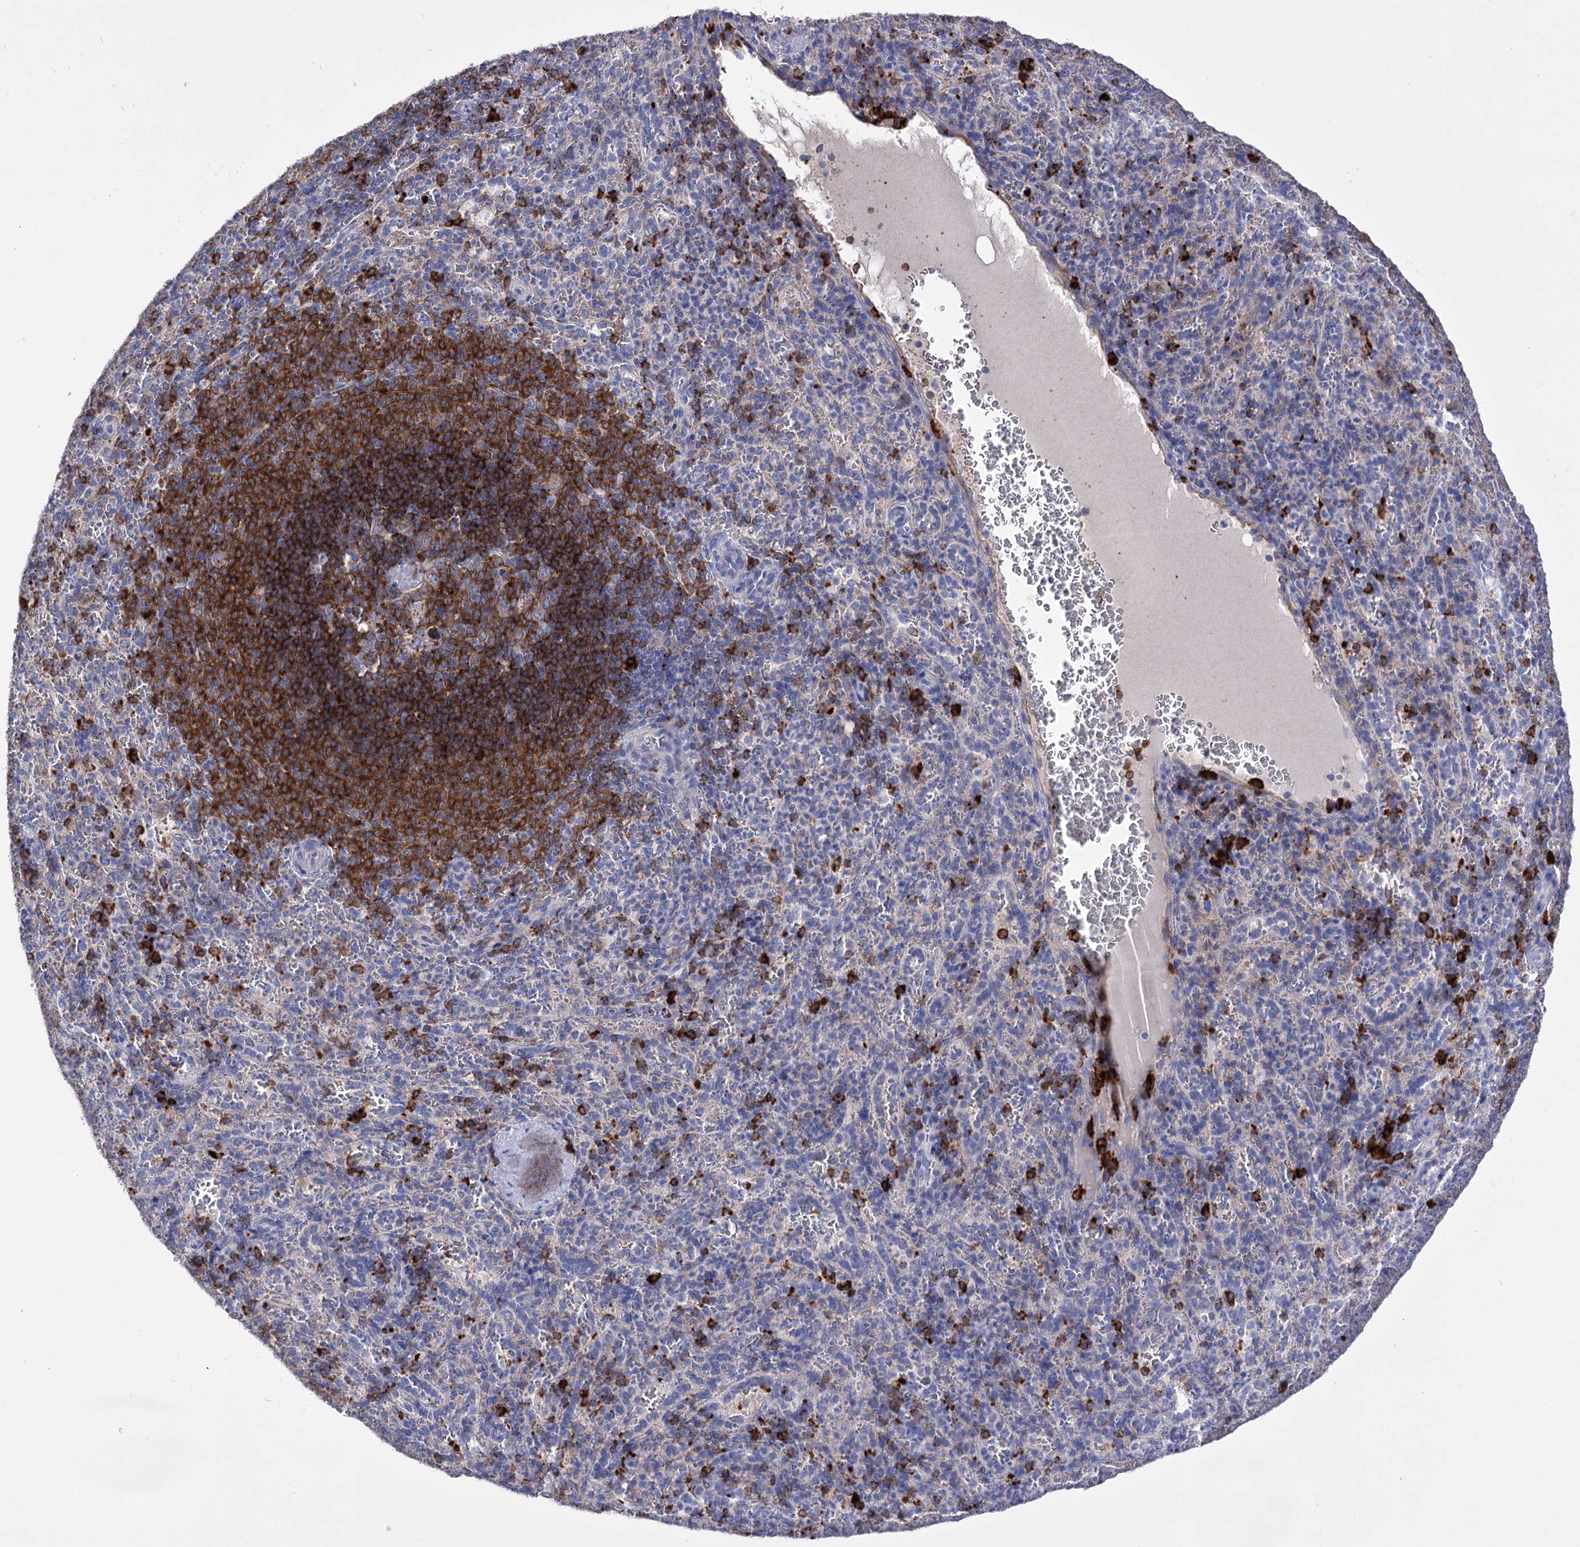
{"staining": {"intensity": "strong", "quantity": "<25%", "location": "cytoplasmic/membranous"}, "tissue": "spleen", "cell_type": "Cells in red pulp", "image_type": "normal", "snomed": [{"axis": "morphology", "description": "Normal tissue, NOS"}, {"axis": "topography", "description": "Spleen"}], "caption": "Spleen stained with DAB immunohistochemistry (IHC) exhibits medium levels of strong cytoplasmic/membranous positivity in approximately <25% of cells in red pulp.", "gene": "BBS4", "patient": {"sex": "female", "age": 21}}